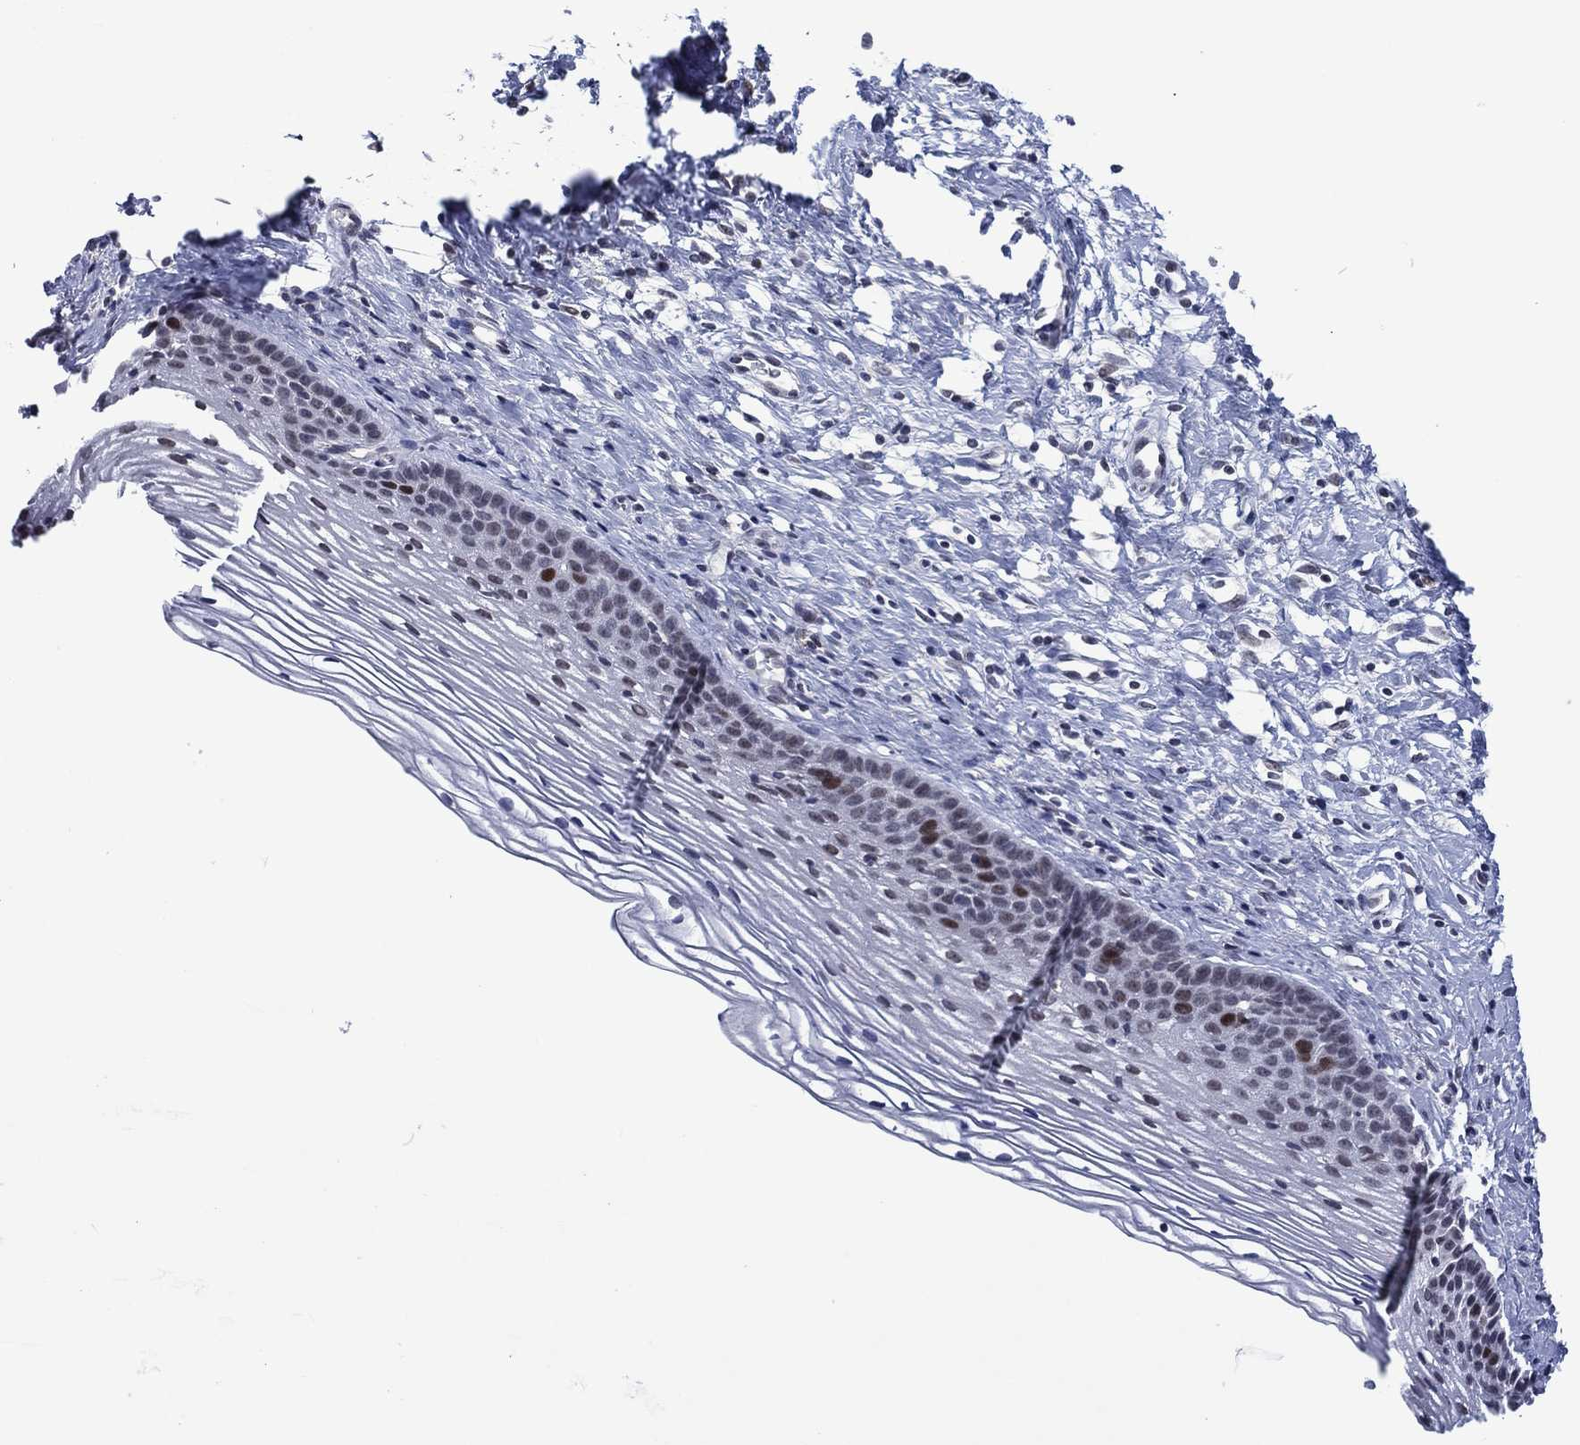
{"staining": {"intensity": "moderate", "quantity": "<25%", "location": "nuclear"}, "tissue": "cervix", "cell_type": "Squamous epithelial cells", "image_type": "normal", "snomed": [{"axis": "morphology", "description": "Normal tissue, NOS"}, {"axis": "topography", "description": "Cervix"}], "caption": "High-power microscopy captured an IHC micrograph of unremarkable cervix, revealing moderate nuclear positivity in about <25% of squamous epithelial cells.", "gene": "GATA6", "patient": {"sex": "female", "age": 39}}